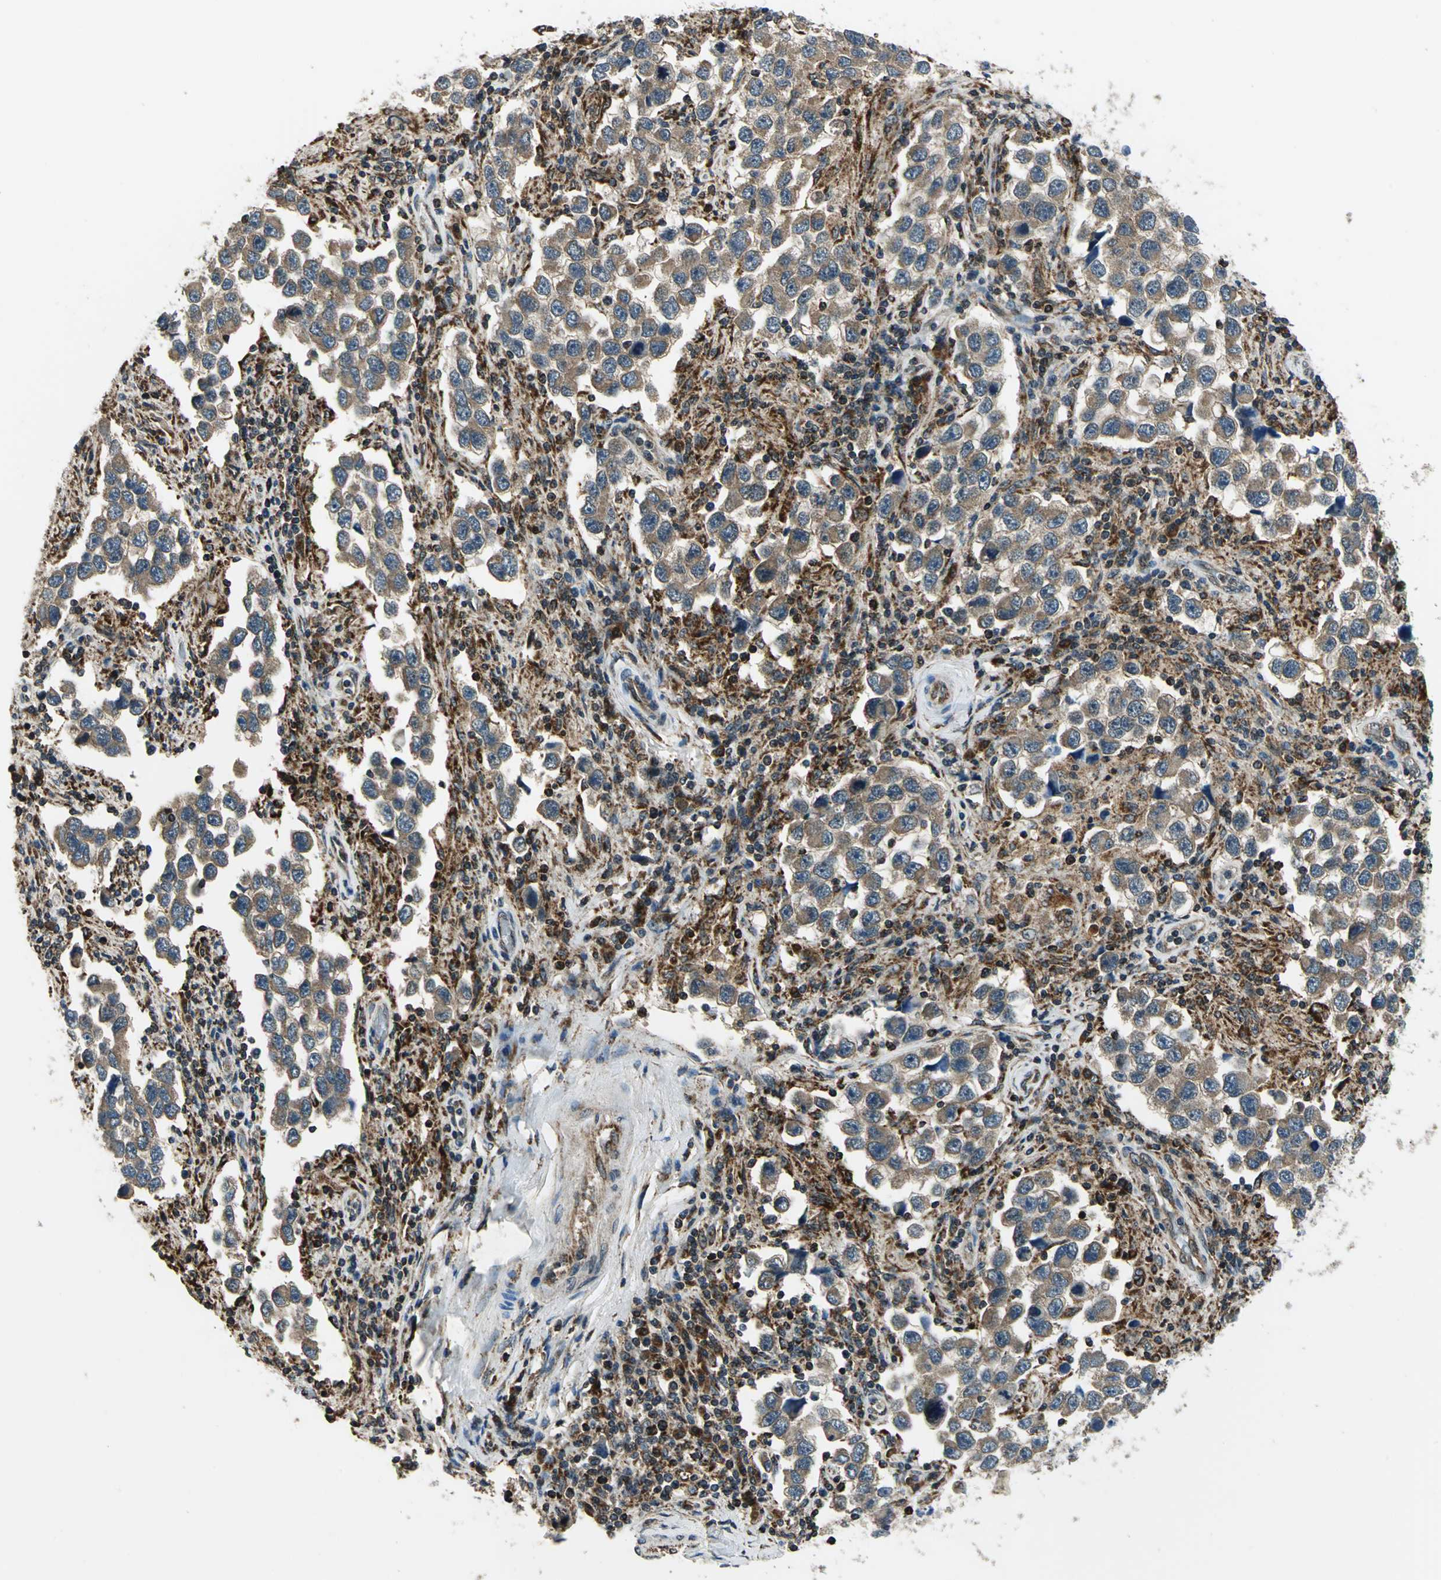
{"staining": {"intensity": "moderate", "quantity": ">75%", "location": "cytoplasmic/membranous"}, "tissue": "testis cancer", "cell_type": "Tumor cells", "image_type": "cancer", "snomed": [{"axis": "morphology", "description": "Carcinoma, Embryonal, NOS"}, {"axis": "topography", "description": "Testis"}], "caption": "Protein positivity by immunohistochemistry shows moderate cytoplasmic/membranous expression in approximately >75% of tumor cells in testis cancer.", "gene": "NUDT2", "patient": {"sex": "male", "age": 21}}